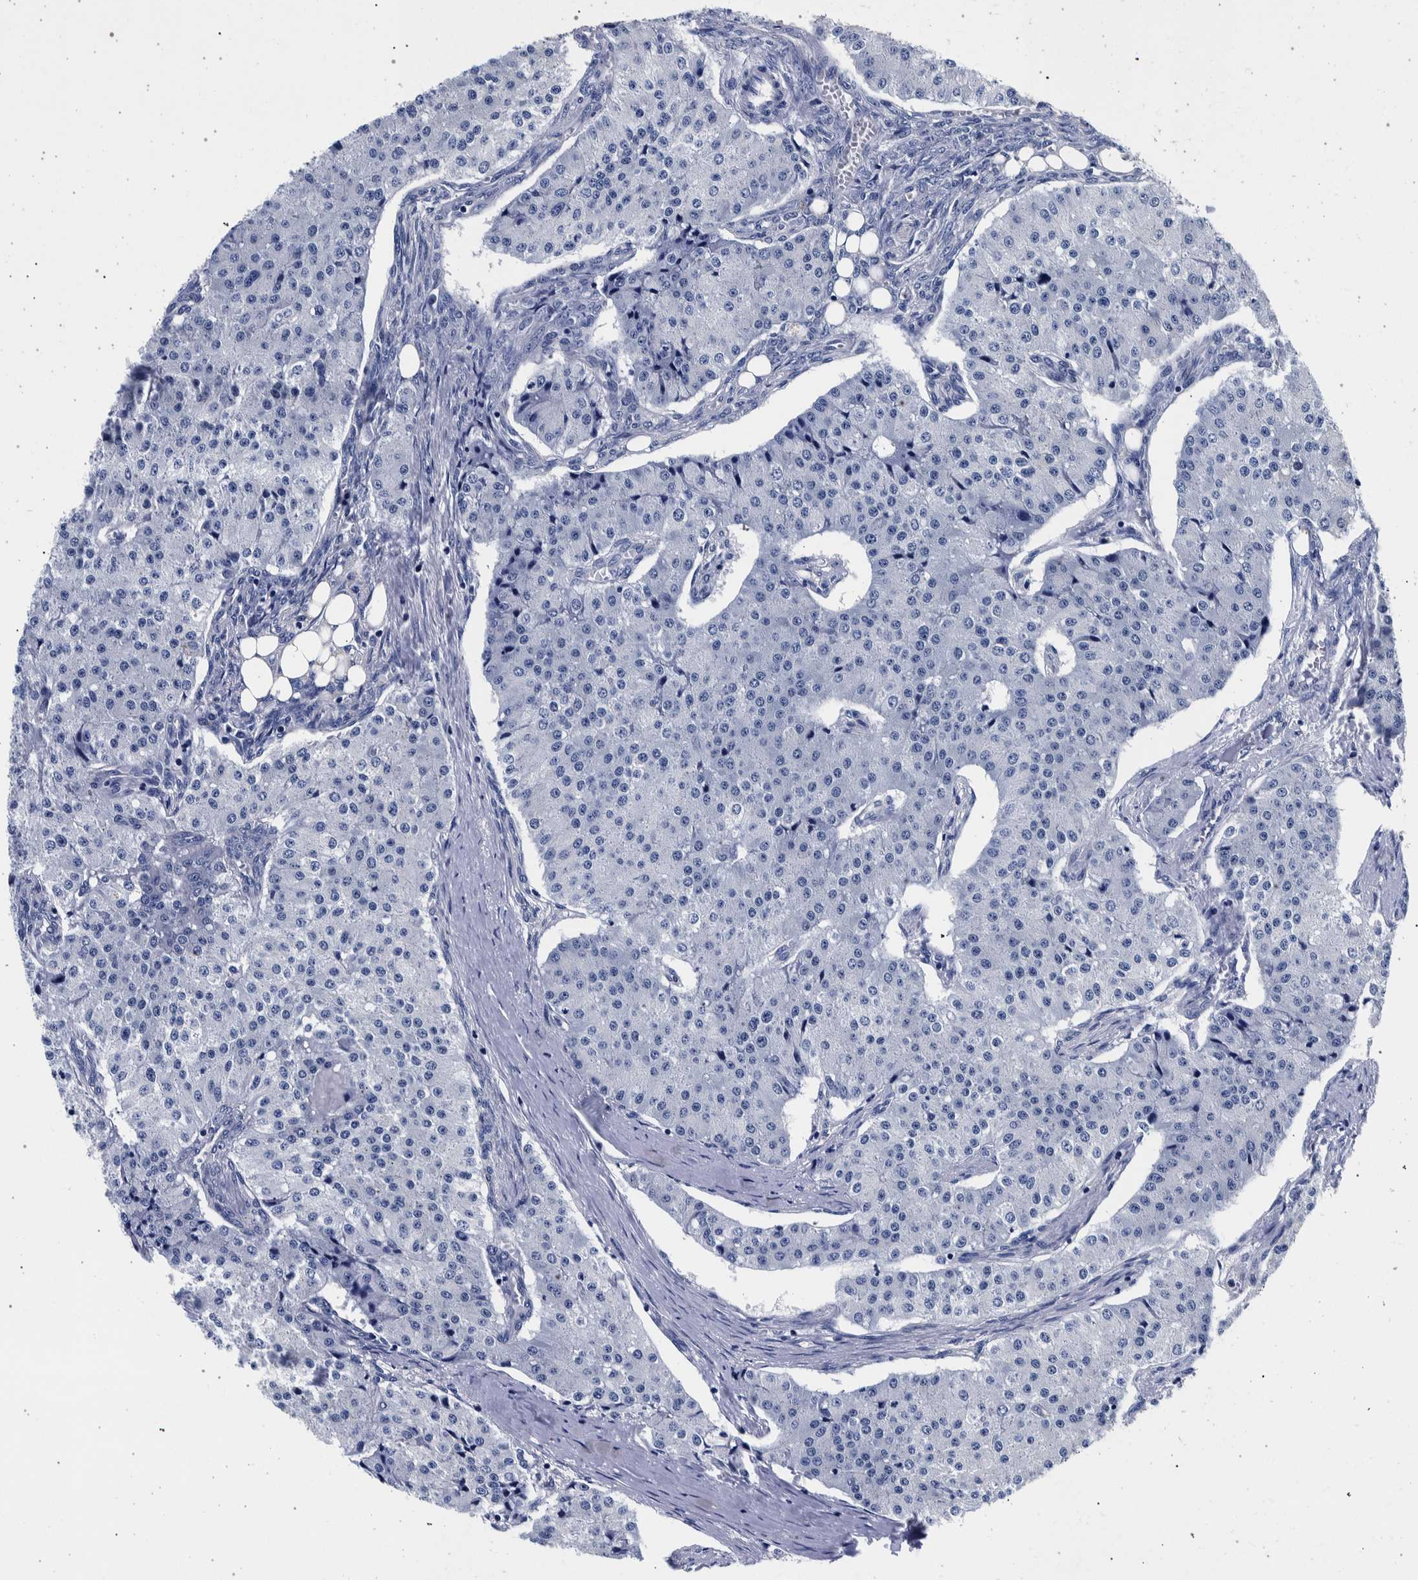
{"staining": {"intensity": "negative", "quantity": "none", "location": "none"}, "tissue": "carcinoid", "cell_type": "Tumor cells", "image_type": "cancer", "snomed": [{"axis": "morphology", "description": "Carcinoid, malignant, NOS"}, {"axis": "topography", "description": "Colon"}], "caption": "Immunohistochemistry photomicrograph of neoplastic tissue: human carcinoid stained with DAB (3,3'-diaminobenzidine) demonstrates no significant protein expression in tumor cells. (DAB (3,3'-diaminobenzidine) immunohistochemistry visualized using brightfield microscopy, high magnification).", "gene": "NIBAN2", "patient": {"sex": "female", "age": 52}}